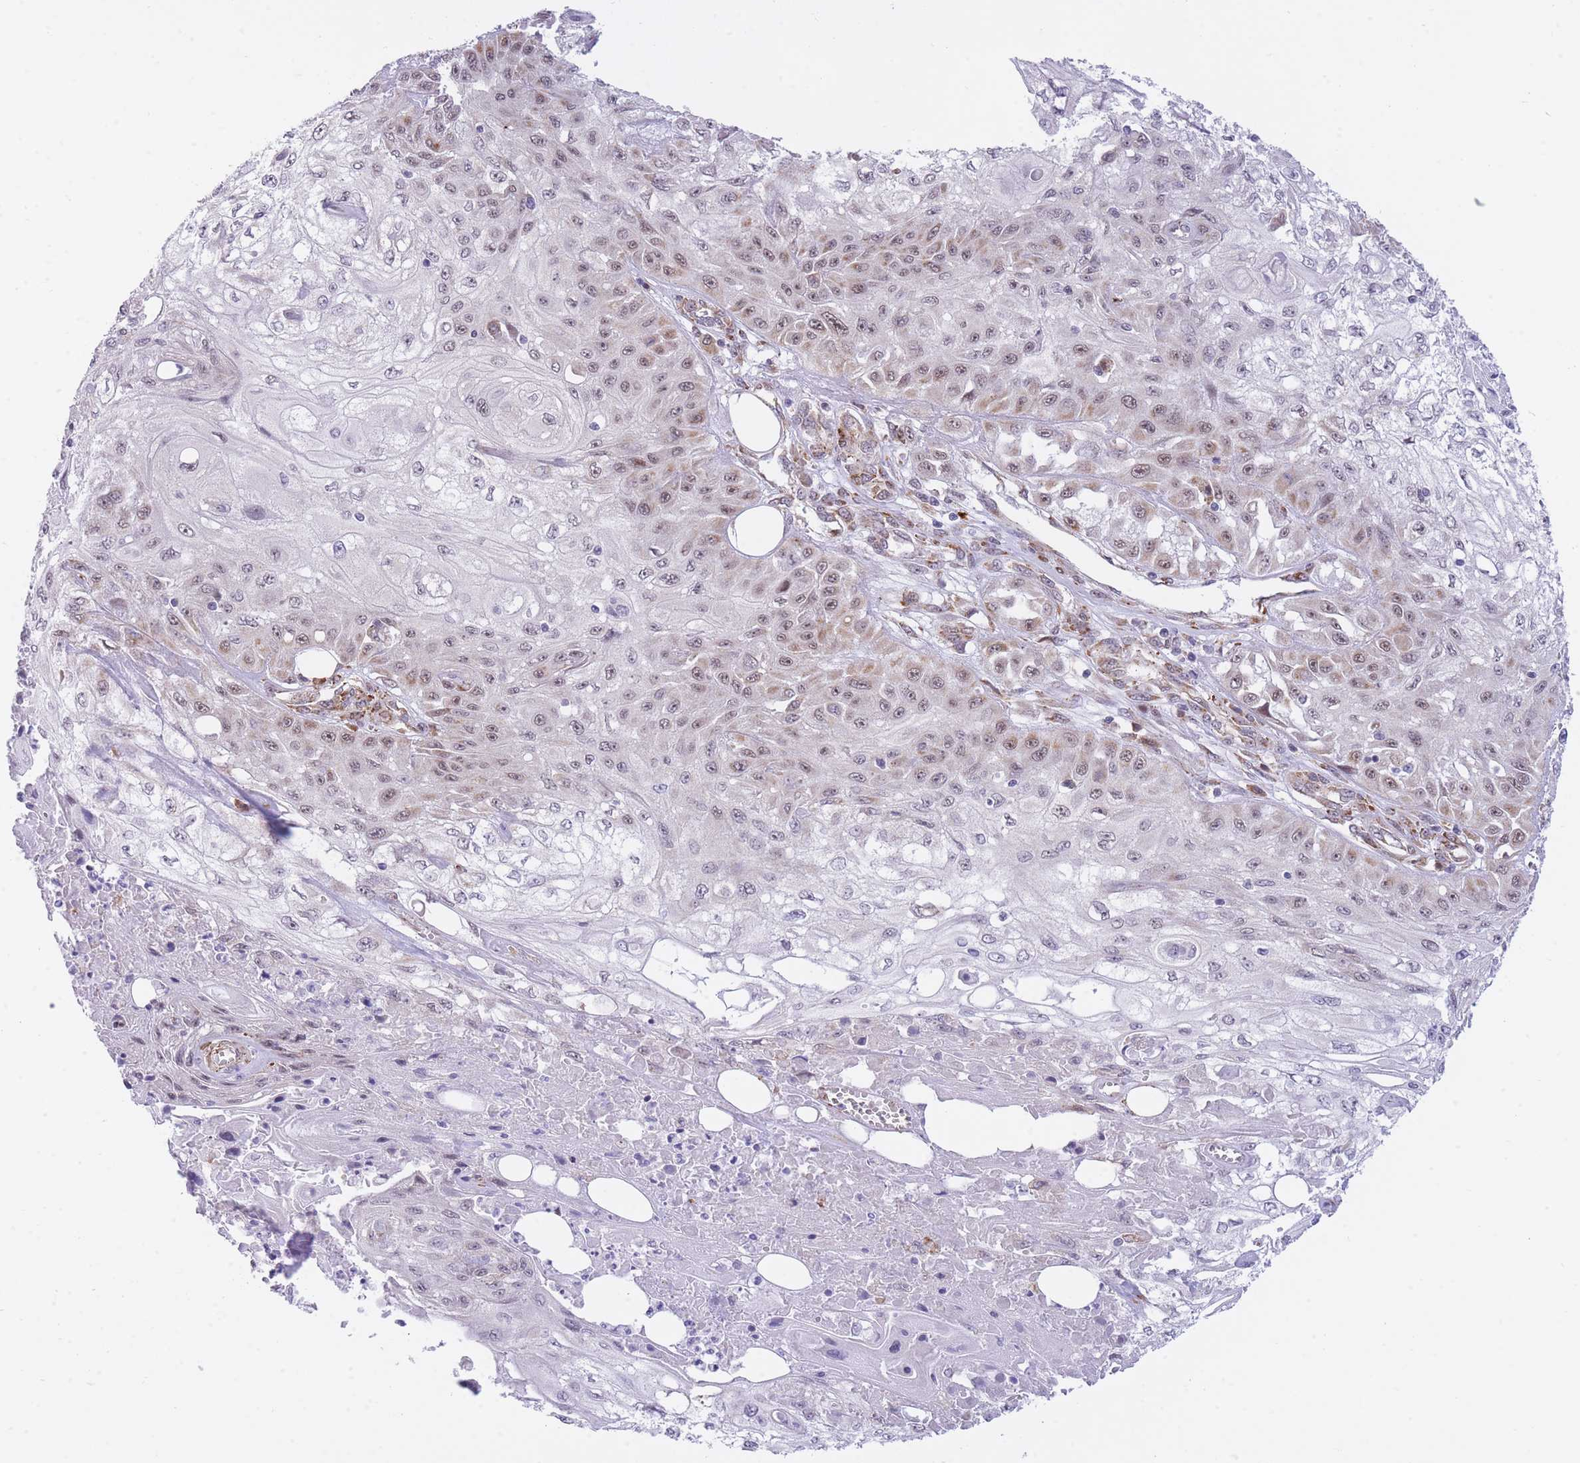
{"staining": {"intensity": "weak", "quantity": "25%-75%", "location": "nuclear"}, "tissue": "skin cancer", "cell_type": "Tumor cells", "image_type": "cancer", "snomed": [{"axis": "morphology", "description": "Squamous cell carcinoma, NOS"}, {"axis": "morphology", "description": "Squamous cell carcinoma, metastatic, NOS"}, {"axis": "topography", "description": "Skin"}, {"axis": "topography", "description": "Lymph node"}], "caption": "High-magnification brightfield microscopy of skin cancer (squamous cell carcinoma) stained with DAB (3,3'-diaminobenzidine) (brown) and counterstained with hematoxylin (blue). tumor cells exhibit weak nuclear expression is seen in about25%-75% of cells. The staining is performed using DAB brown chromogen to label protein expression. The nuclei are counter-stained blue using hematoxylin.", "gene": "EXOSC8", "patient": {"sex": "male", "age": 75}}